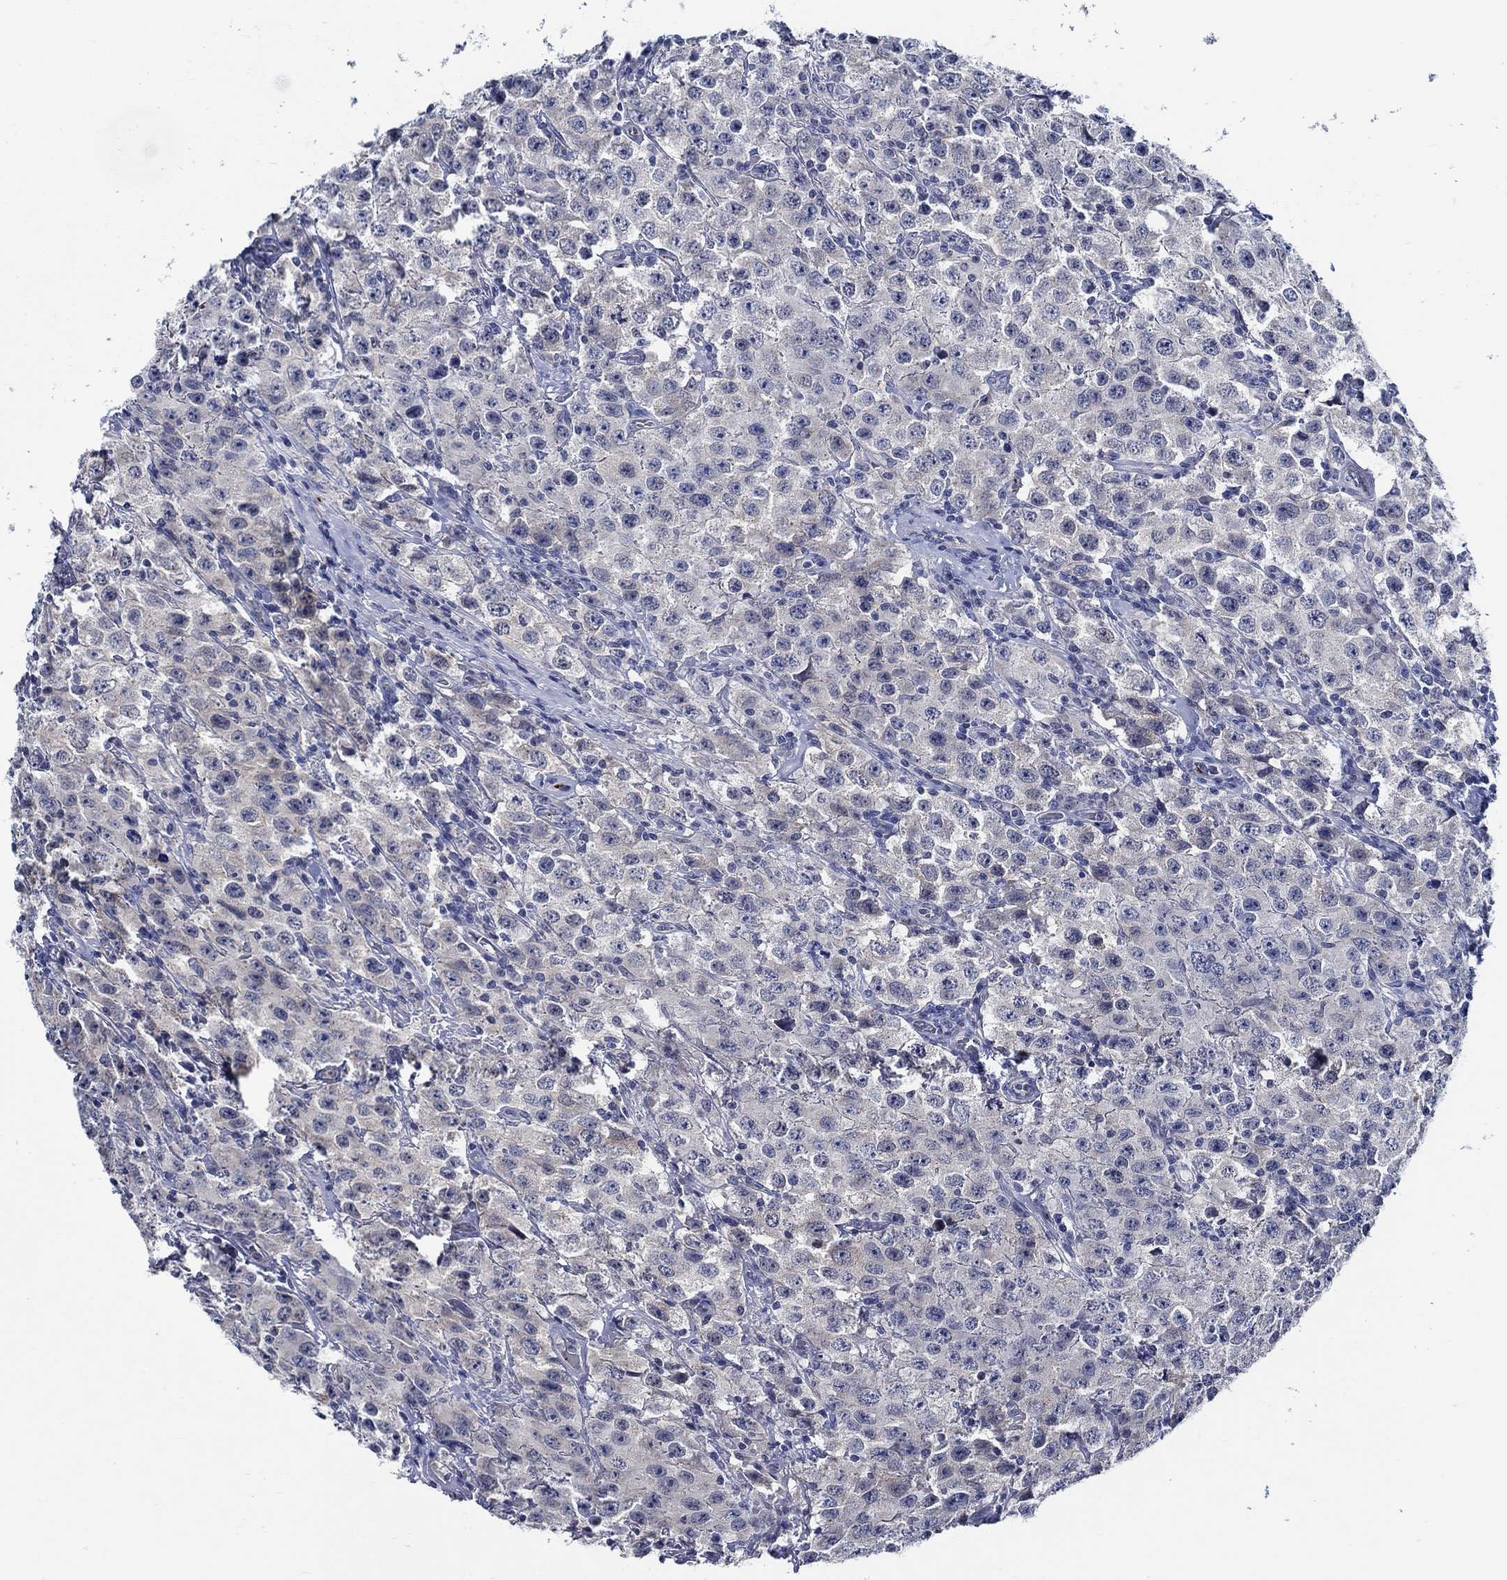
{"staining": {"intensity": "negative", "quantity": "none", "location": "none"}, "tissue": "testis cancer", "cell_type": "Tumor cells", "image_type": "cancer", "snomed": [{"axis": "morphology", "description": "Seminoma, NOS"}, {"axis": "topography", "description": "Testis"}], "caption": "IHC of seminoma (testis) reveals no expression in tumor cells.", "gene": "ALOX12", "patient": {"sex": "male", "age": 52}}